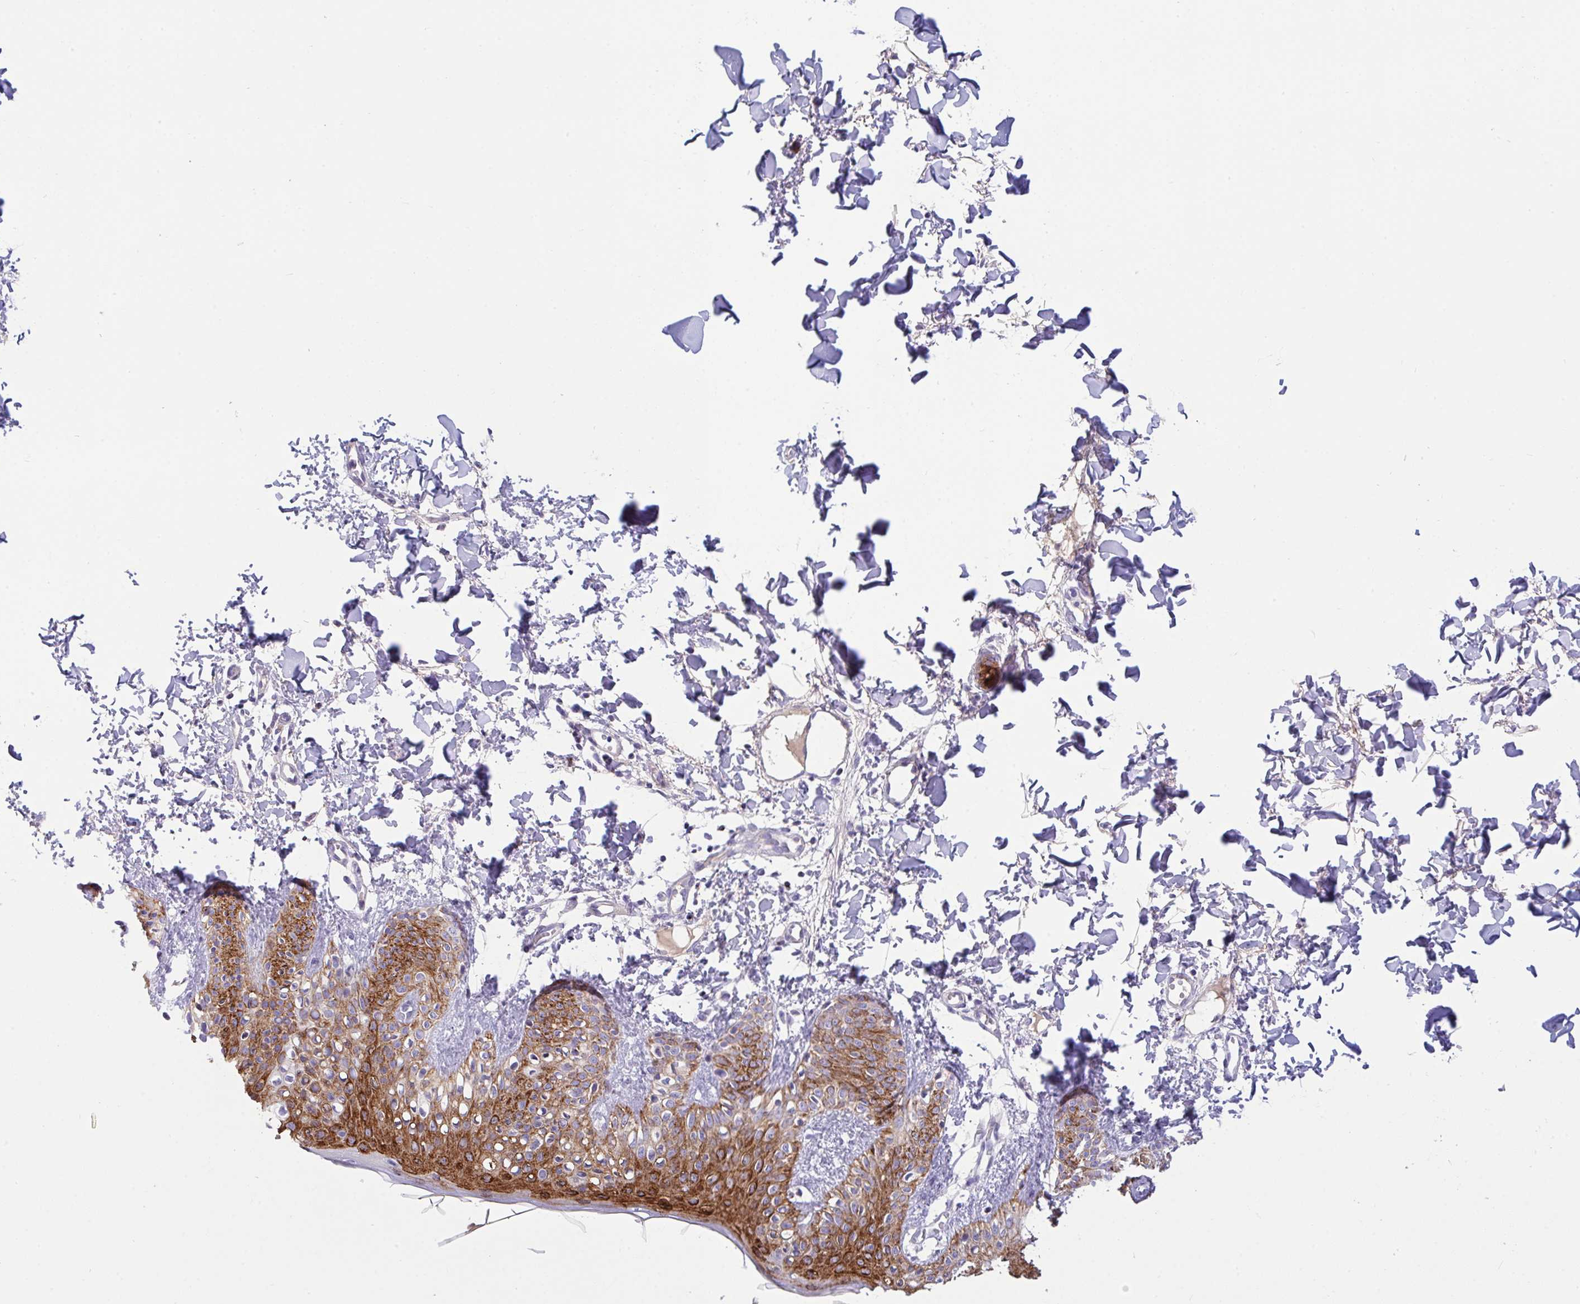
{"staining": {"intensity": "moderate", "quantity": "<25%", "location": "cytoplasmic/membranous"}, "tissue": "skin", "cell_type": "Fibroblasts", "image_type": "normal", "snomed": [{"axis": "morphology", "description": "Normal tissue, NOS"}, {"axis": "topography", "description": "Skin"}], "caption": "Protein analysis of unremarkable skin shows moderate cytoplasmic/membranous expression in about <25% of fibroblasts. Nuclei are stained in blue.", "gene": "FBXL20", "patient": {"sex": "male", "age": 16}}